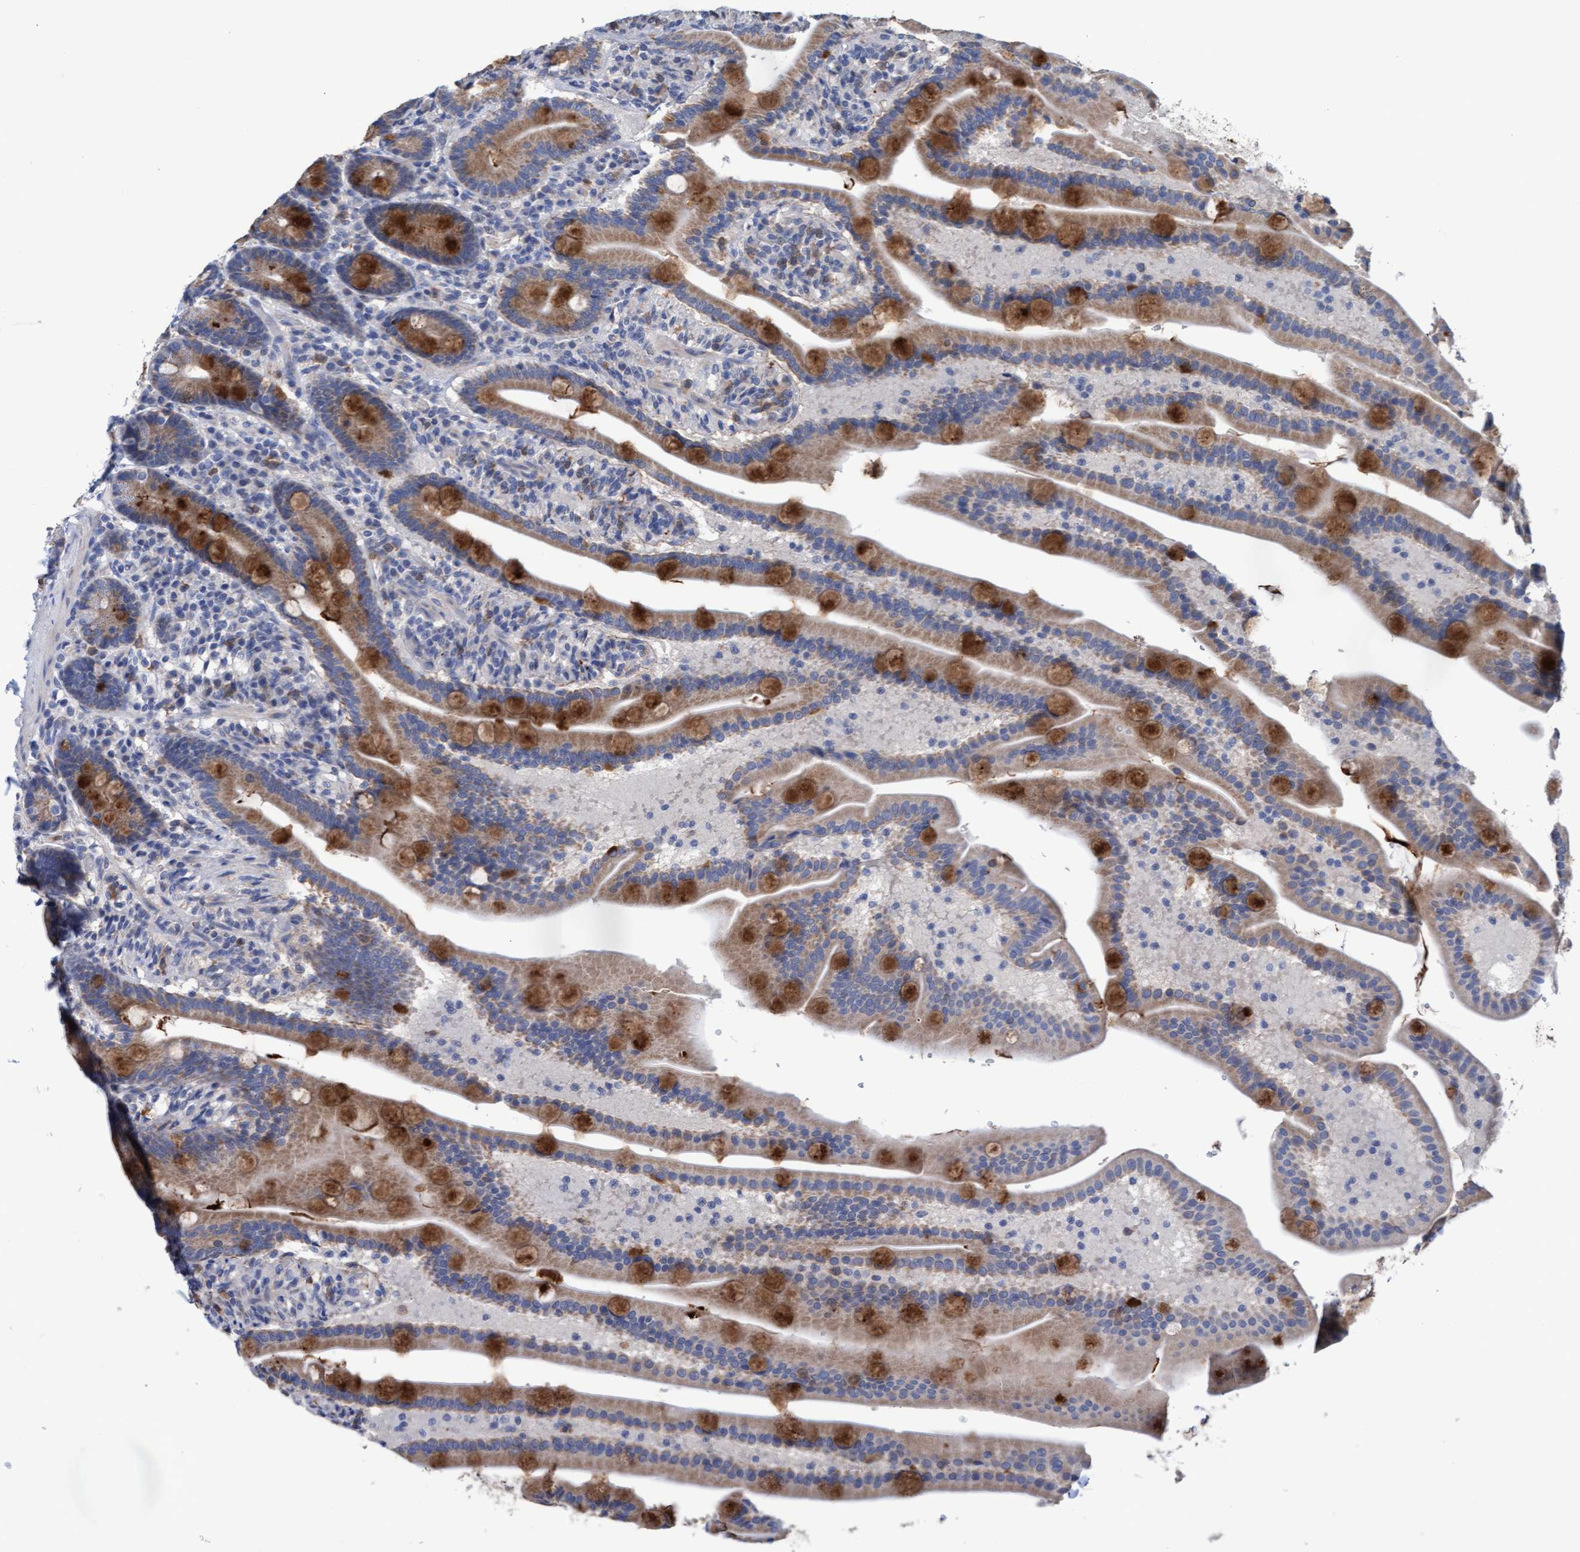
{"staining": {"intensity": "moderate", "quantity": ">75%", "location": "cytoplasmic/membranous"}, "tissue": "duodenum", "cell_type": "Glandular cells", "image_type": "normal", "snomed": [{"axis": "morphology", "description": "Normal tissue, NOS"}, {"axis": "topography", "description": "Duodenum"}], "caption": "A brown stain shows moderate cytoplasmic/membranous staining of a protein in glandular cells of normal duodenum.", "gene": "MRPL38", "patient": {"sex": "male", "age": 54}}